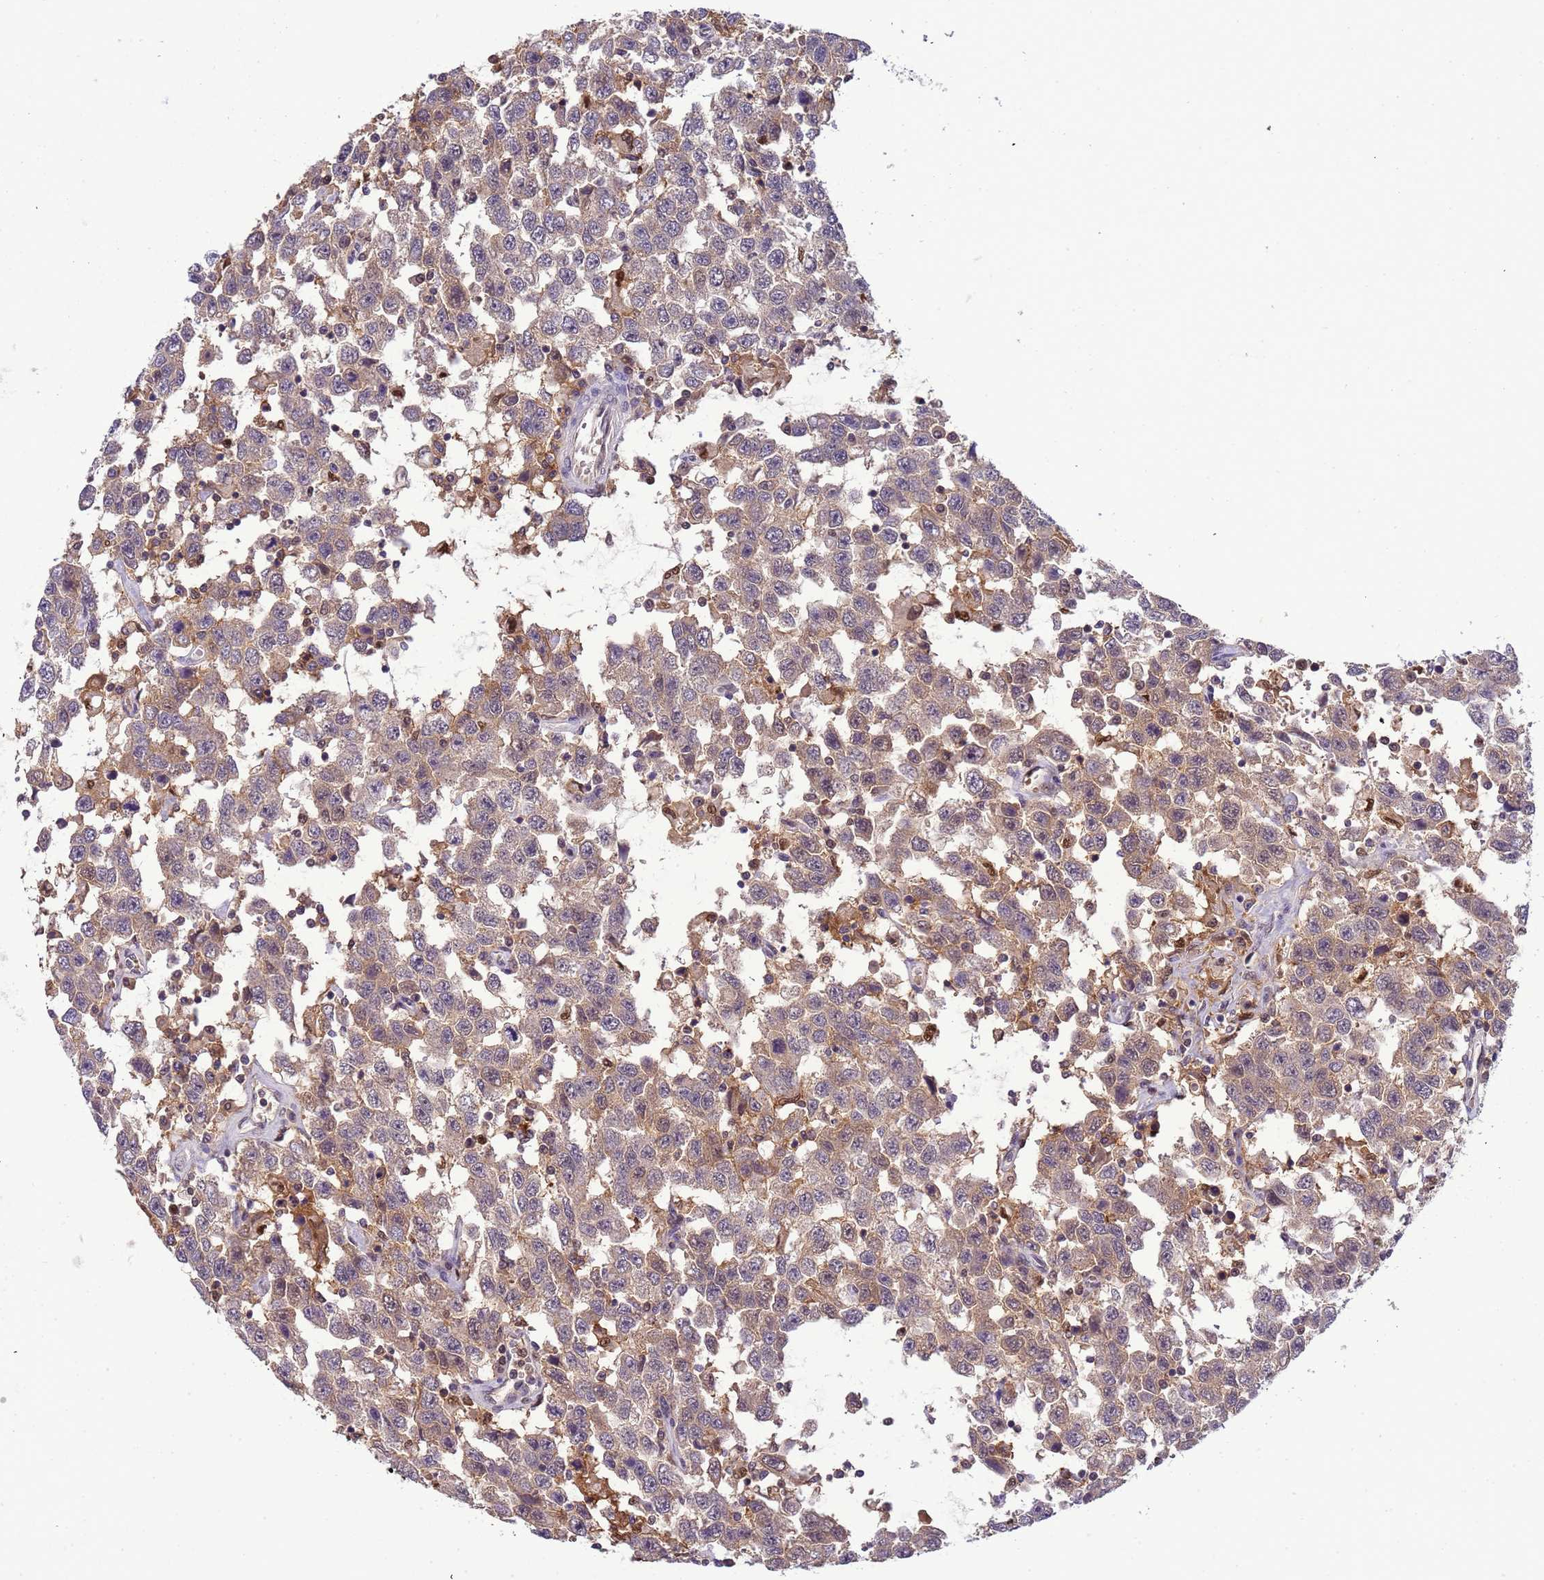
{"staining": {"intensity": "moderate", "quantity": ">75%", "location": "cytoplasmic/membranous"}, "tissue": "testis cancer", "cell_type": "Tumor cells", "image_type": "cancer", "snomed": [{"axis": "morphology", "description": "Seminoma, NOS"}, {"axis": "topography", "description": "Testis"}], "caption": "A brown stain labels moderate cytoplasmic/membranous expression of a protein in testis cancer tumor cells.", "gene": "CD53", "patient": {"sex": "male", "age": 41}}